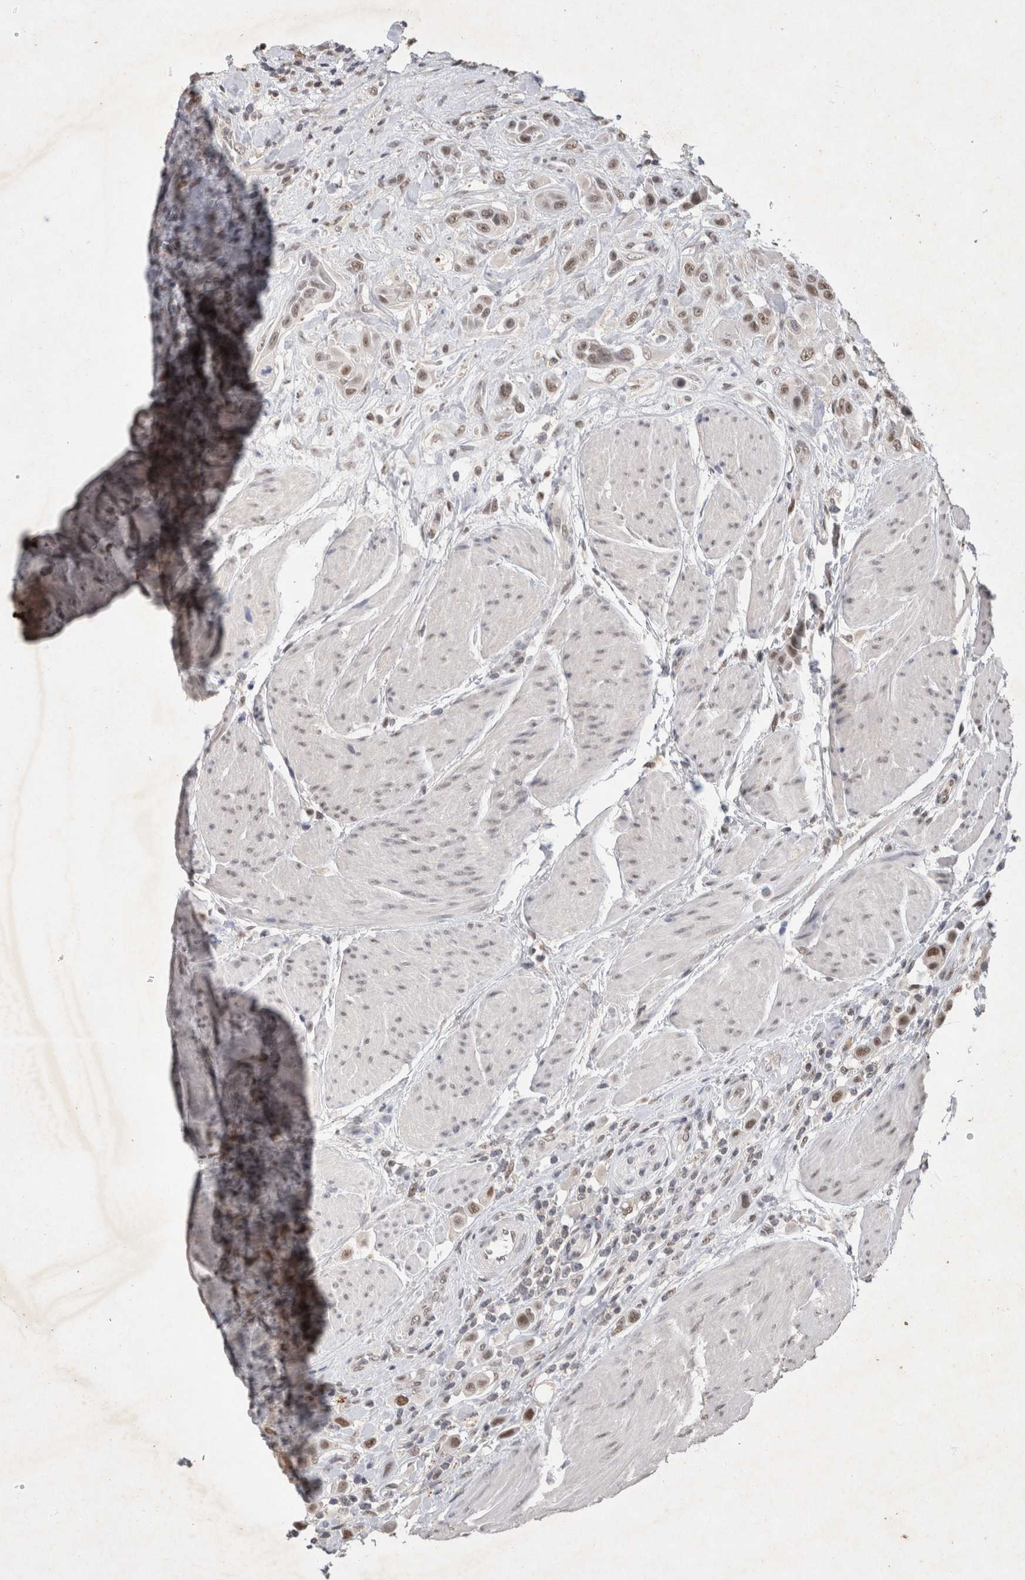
{"staining": {"intensity": "weak", "quantity": ">75%", "location": "nuclear"}, "tissue": "urothelial cancer", "cell_type": "Tumor cells", "image_type": "cancer", "snomed": [{"axis": "morphology", "description": "Urothelial carcinoma, High grade"}, {"axis": "topography", "description": "Urinary bladder"}], "caption": "IHC (DAB) staining of human urothelial cancer displays weak nuclear protein expression in approximately >75% of tumor cells.", "gene": "XRCC5", "patient": {"sex": "male", "age": 50}}